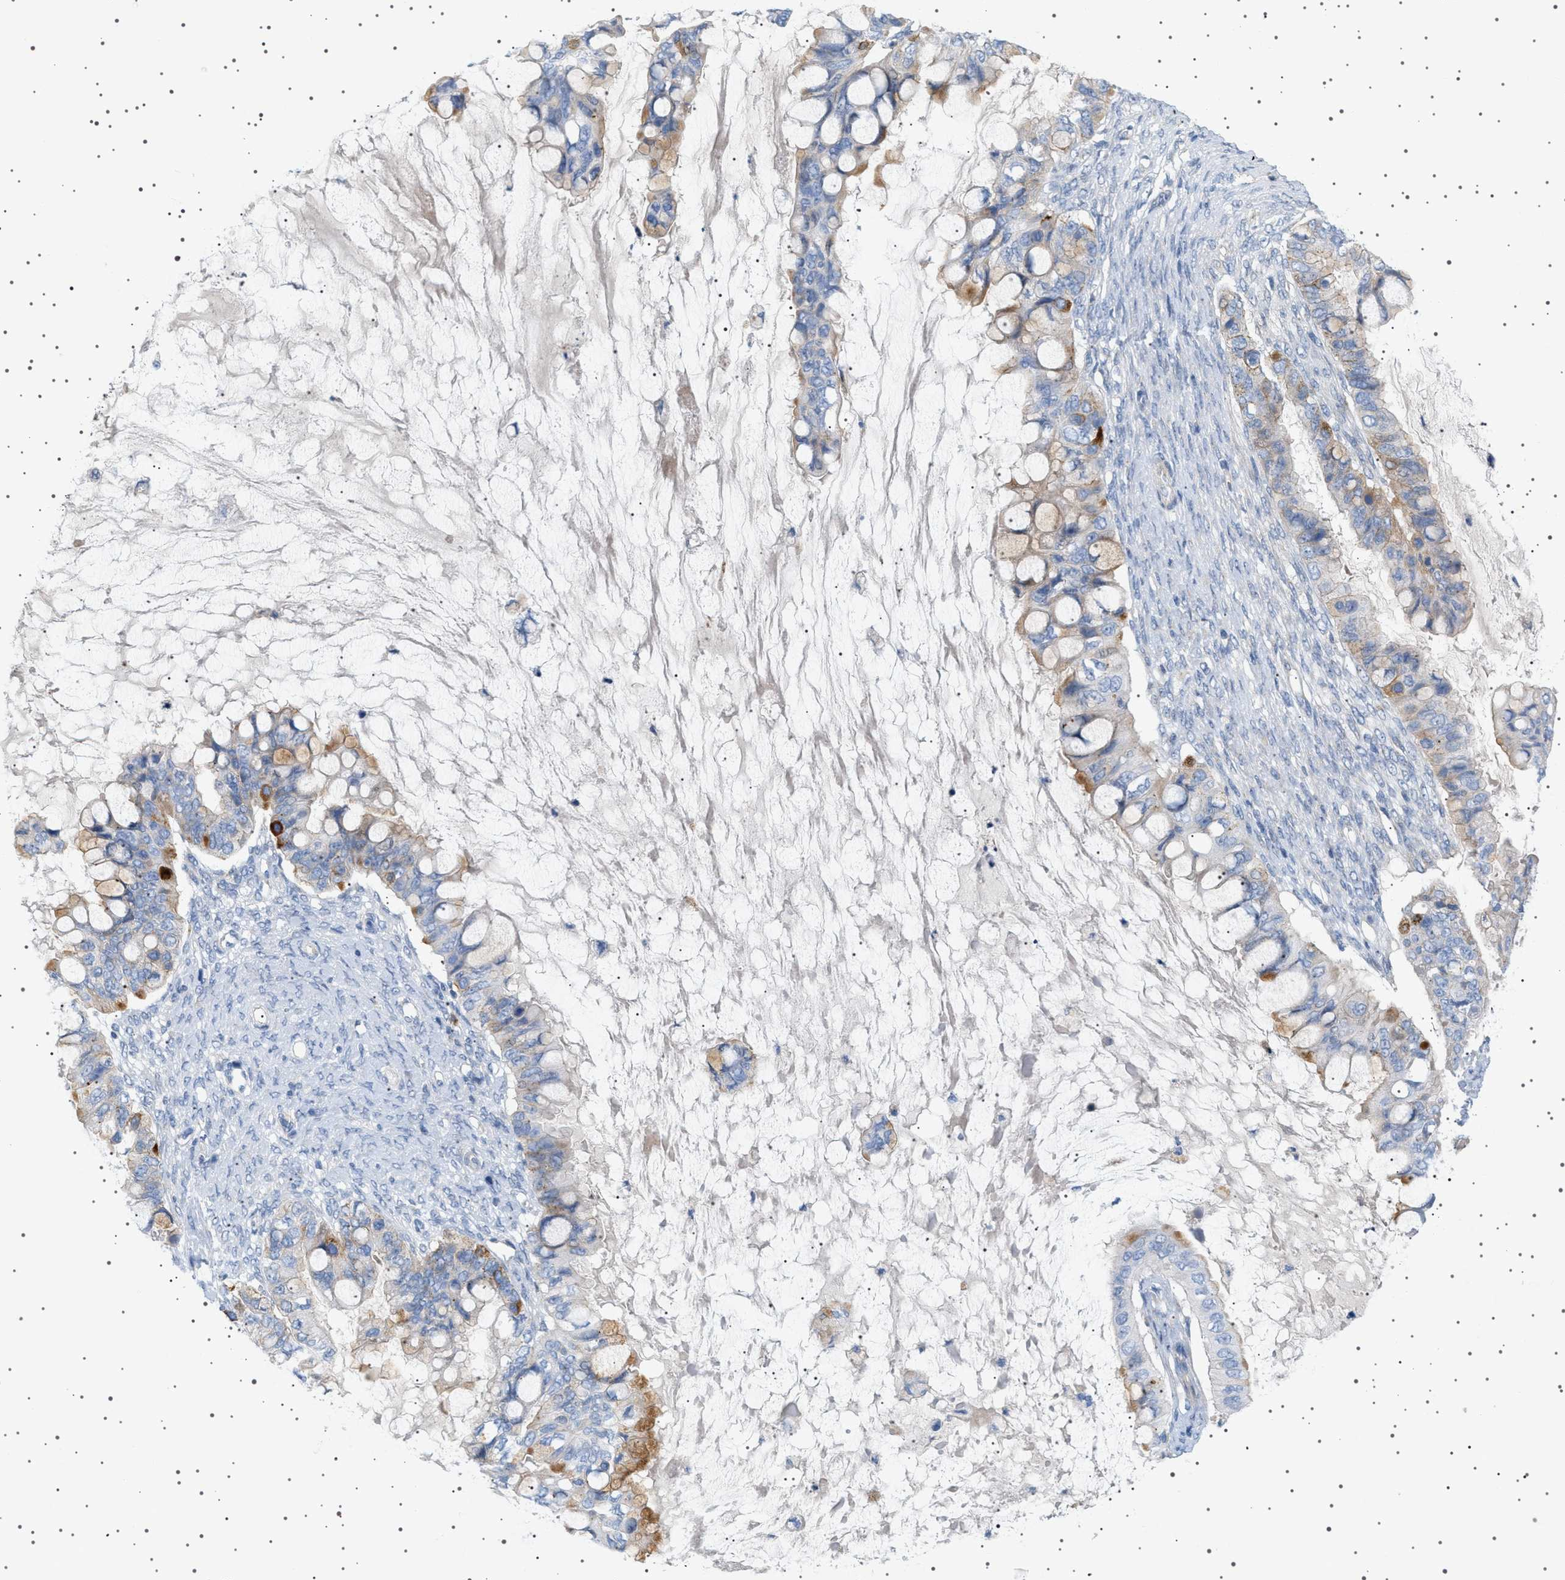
{"staining": {"intensity": "moderate", "quantity": "25%-75%", "location": "cytoplasmic/membranous"}, "tissue": "ovarian cancer", "cell_type": "Tumor cells", "image_type": "cancer", "snomed": [{"axis": "morphology", "description": "Cystadenocarcinoma, mucinous, NOS"}, {"axis": "topography", "description": "Ovary"}], "caption": "IHC image of human ovarian cancer stained for a protein (brown), which exhibits medium levels of moderate cytoplasmic/membranous positivity in approximately 25%-75% of tumor cells.", "gene": "ADCY10", "patient": {"sex": "female", "age": 80}}